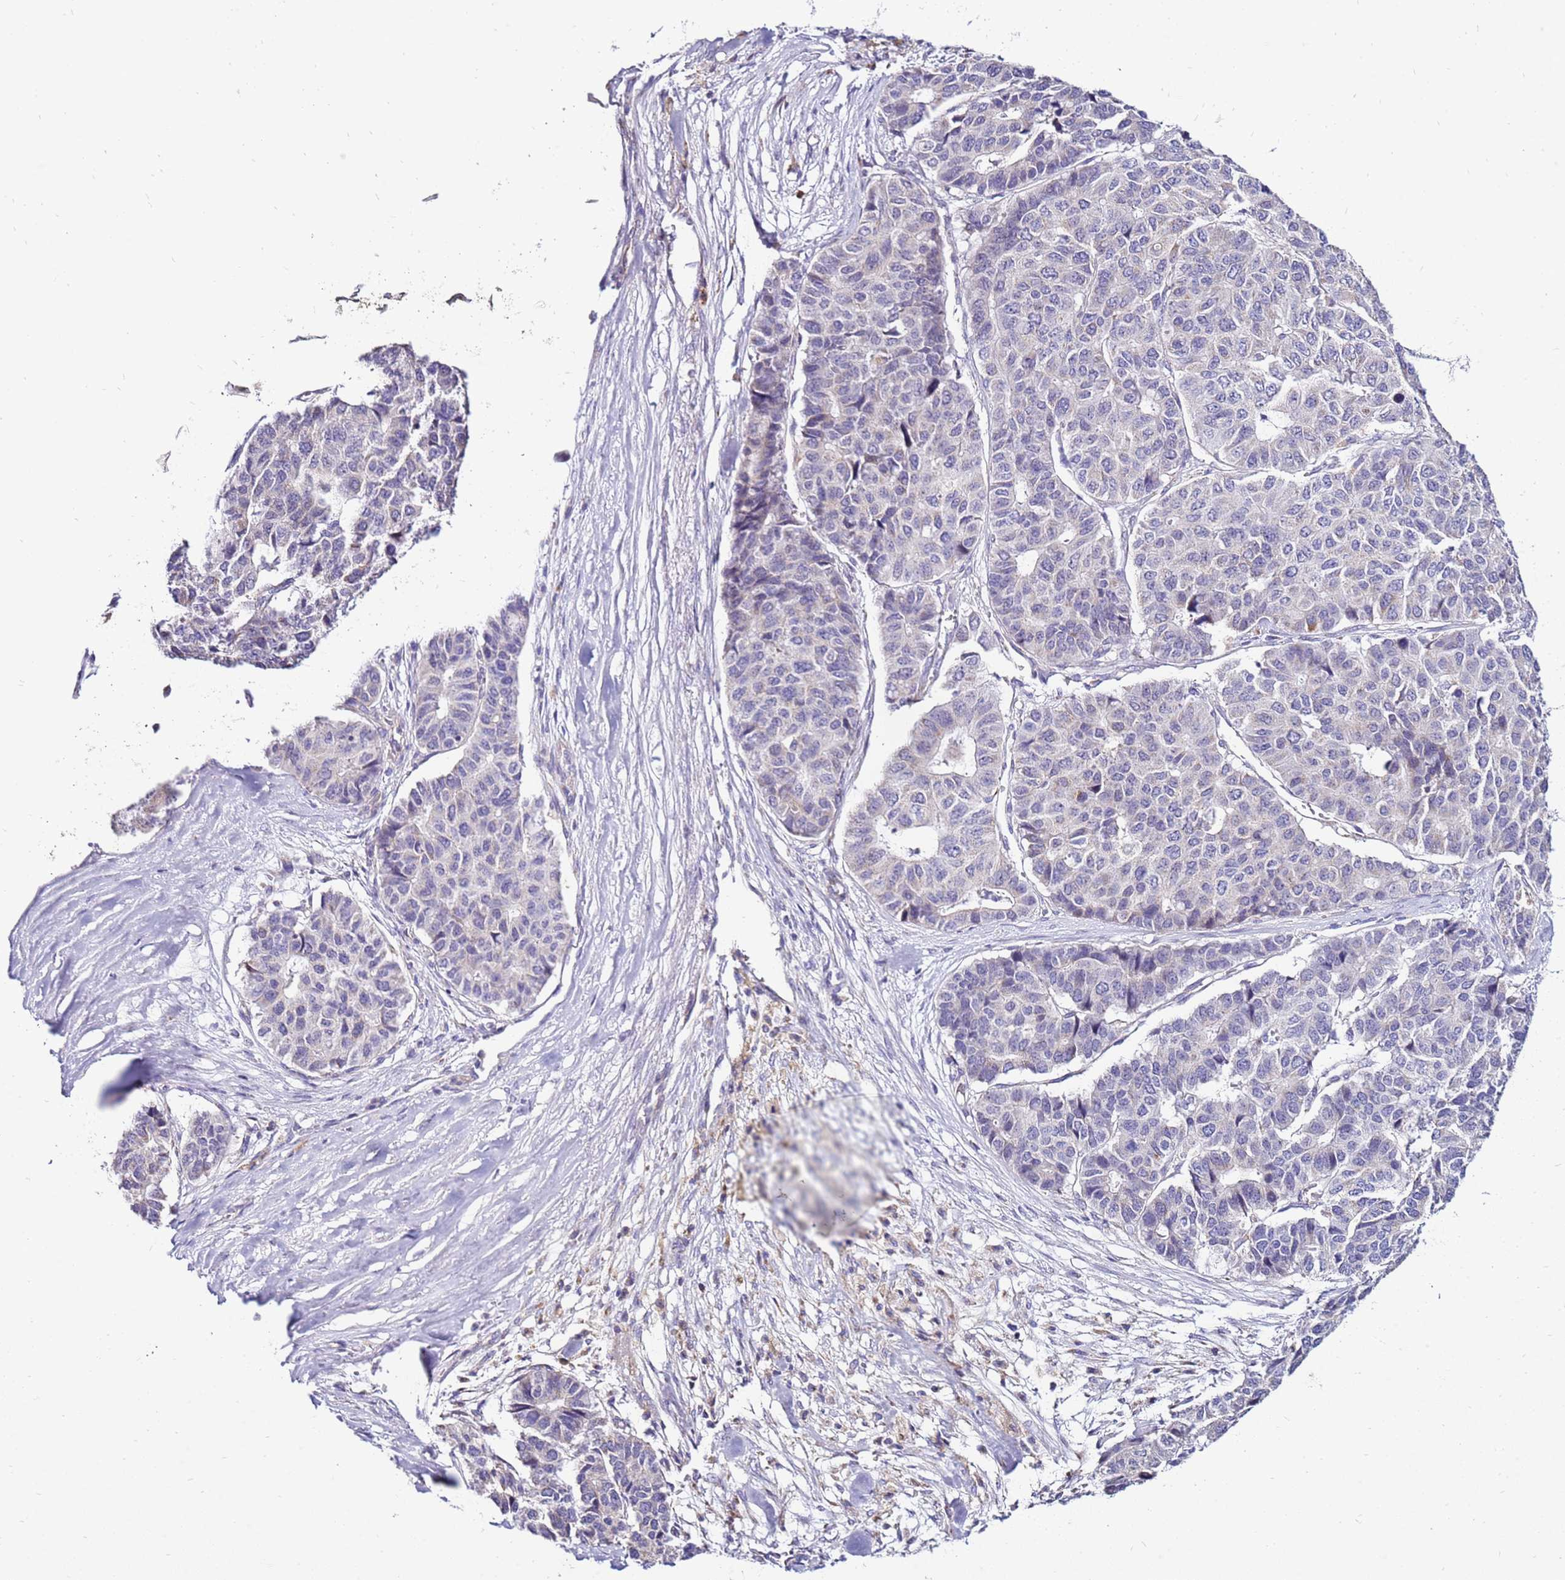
{"staining": {"intensity": "weak", "quantity": "<25%", "location": "cytoplasmic/membranous"}, "tissue": "pancreatic cancer", "cell_type": "Tumor cells", "image_type": "cancer", "snomed": [{"axis": "morphology", "description": "Adenocarcinoma, NOS"}, {"axis": "topography", "description": "Pancreas"}], "caption": "Tumor cells are negative for brown protein staining in adenocarcinoma (pancreatic).", "gene": "IGF1R", "patient": {"sex": "male", "age": 50}}